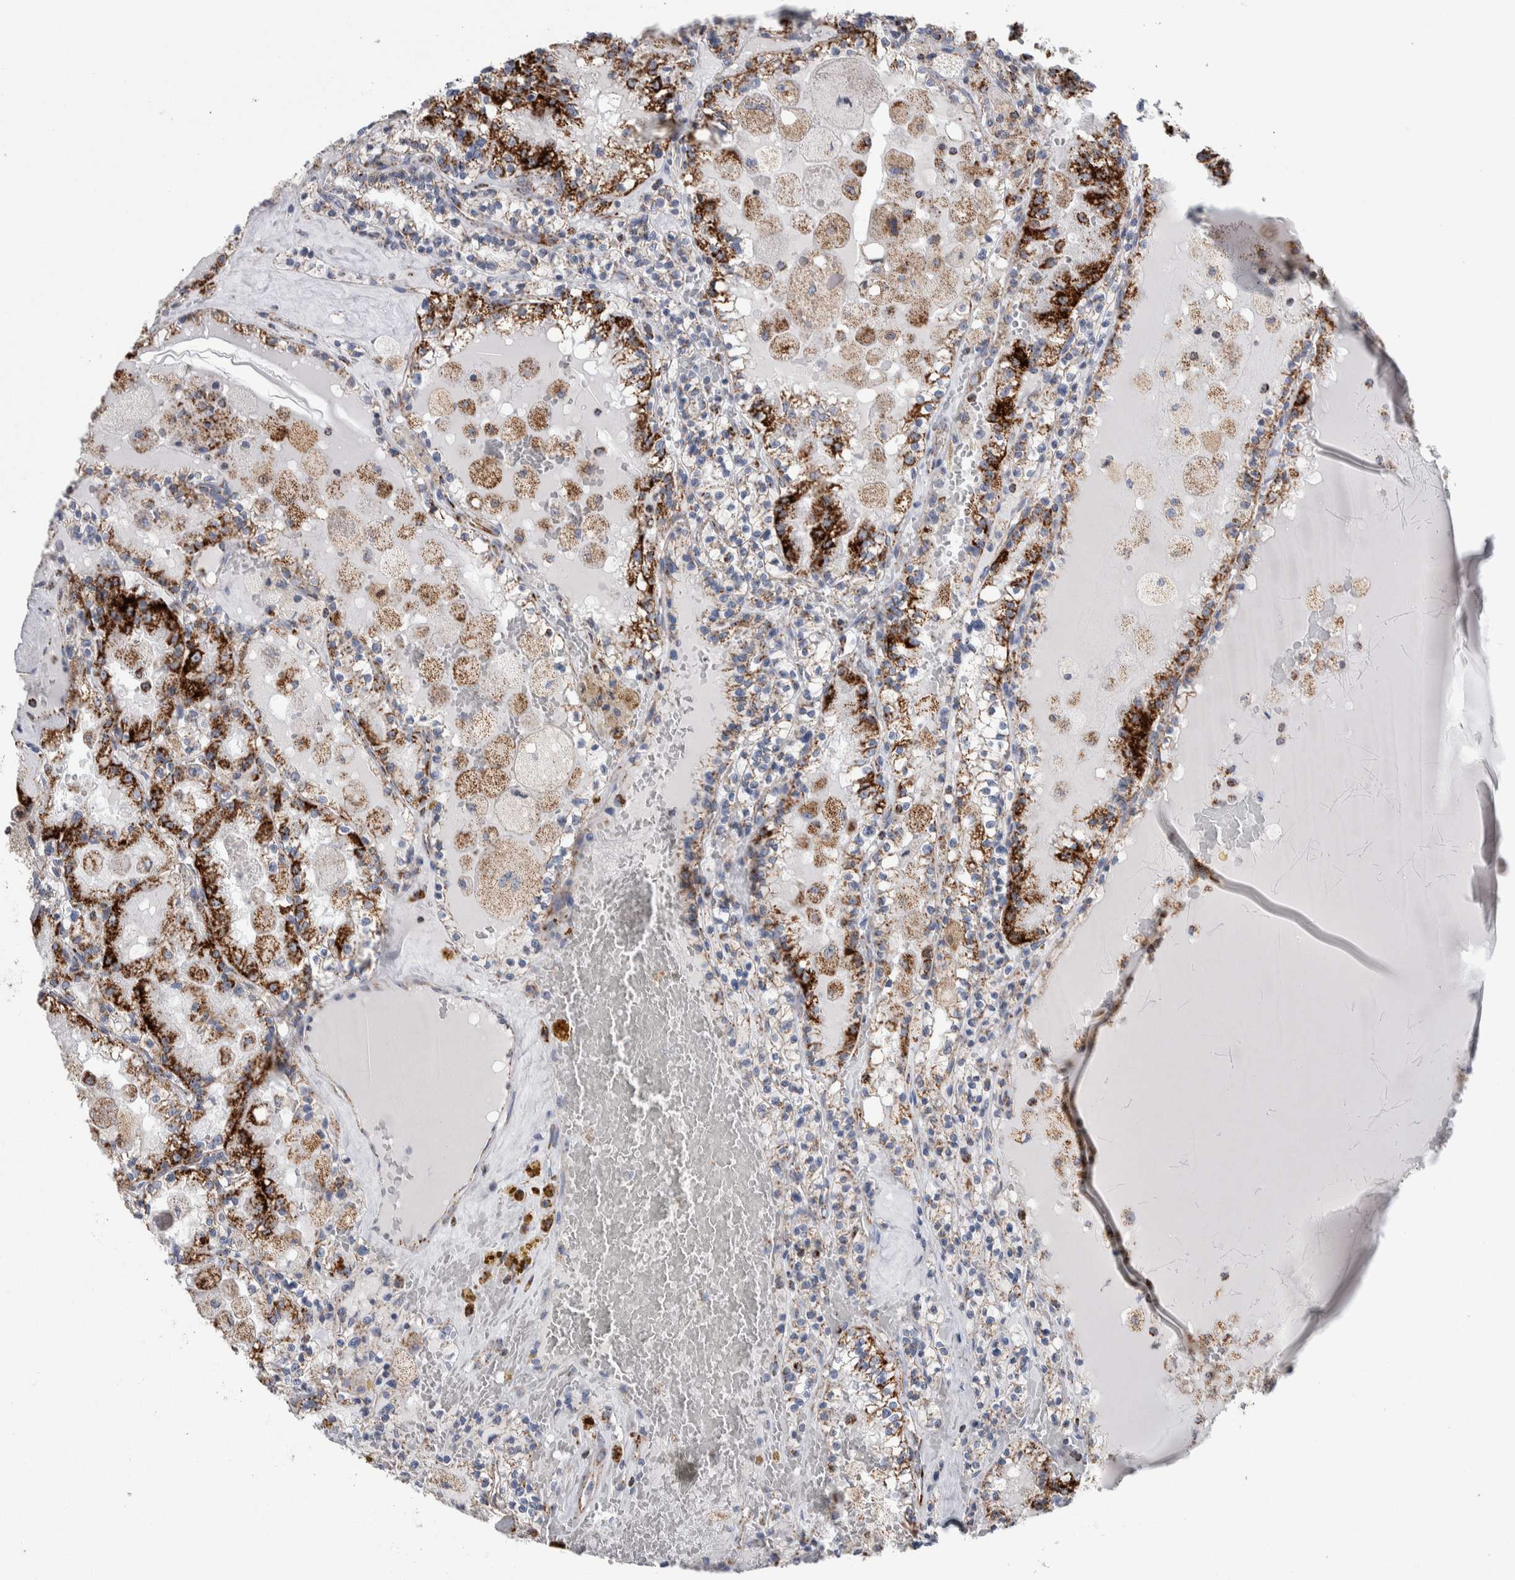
{"staining": {"intensity": "strong", "quantity": ">75%", "location": "cytoplasmic/membranous"}, "tissue": "renal cancer", "cell_type": "Tumor cells", "image_type": "cancer", "snomed": [{"axis": "morphology", "description": "Adenocarcinoma, NOS"}, {"axis": "topography", "description": "Kidney"}], "caption": "Renal adenocarcinoma stained with a brown dye demonstrates strong cytoplasmic/membranous positive staining in about >75% of tumor cells.", "gene": "ETFA", "patient": {"sex": "female", "age": 56}}